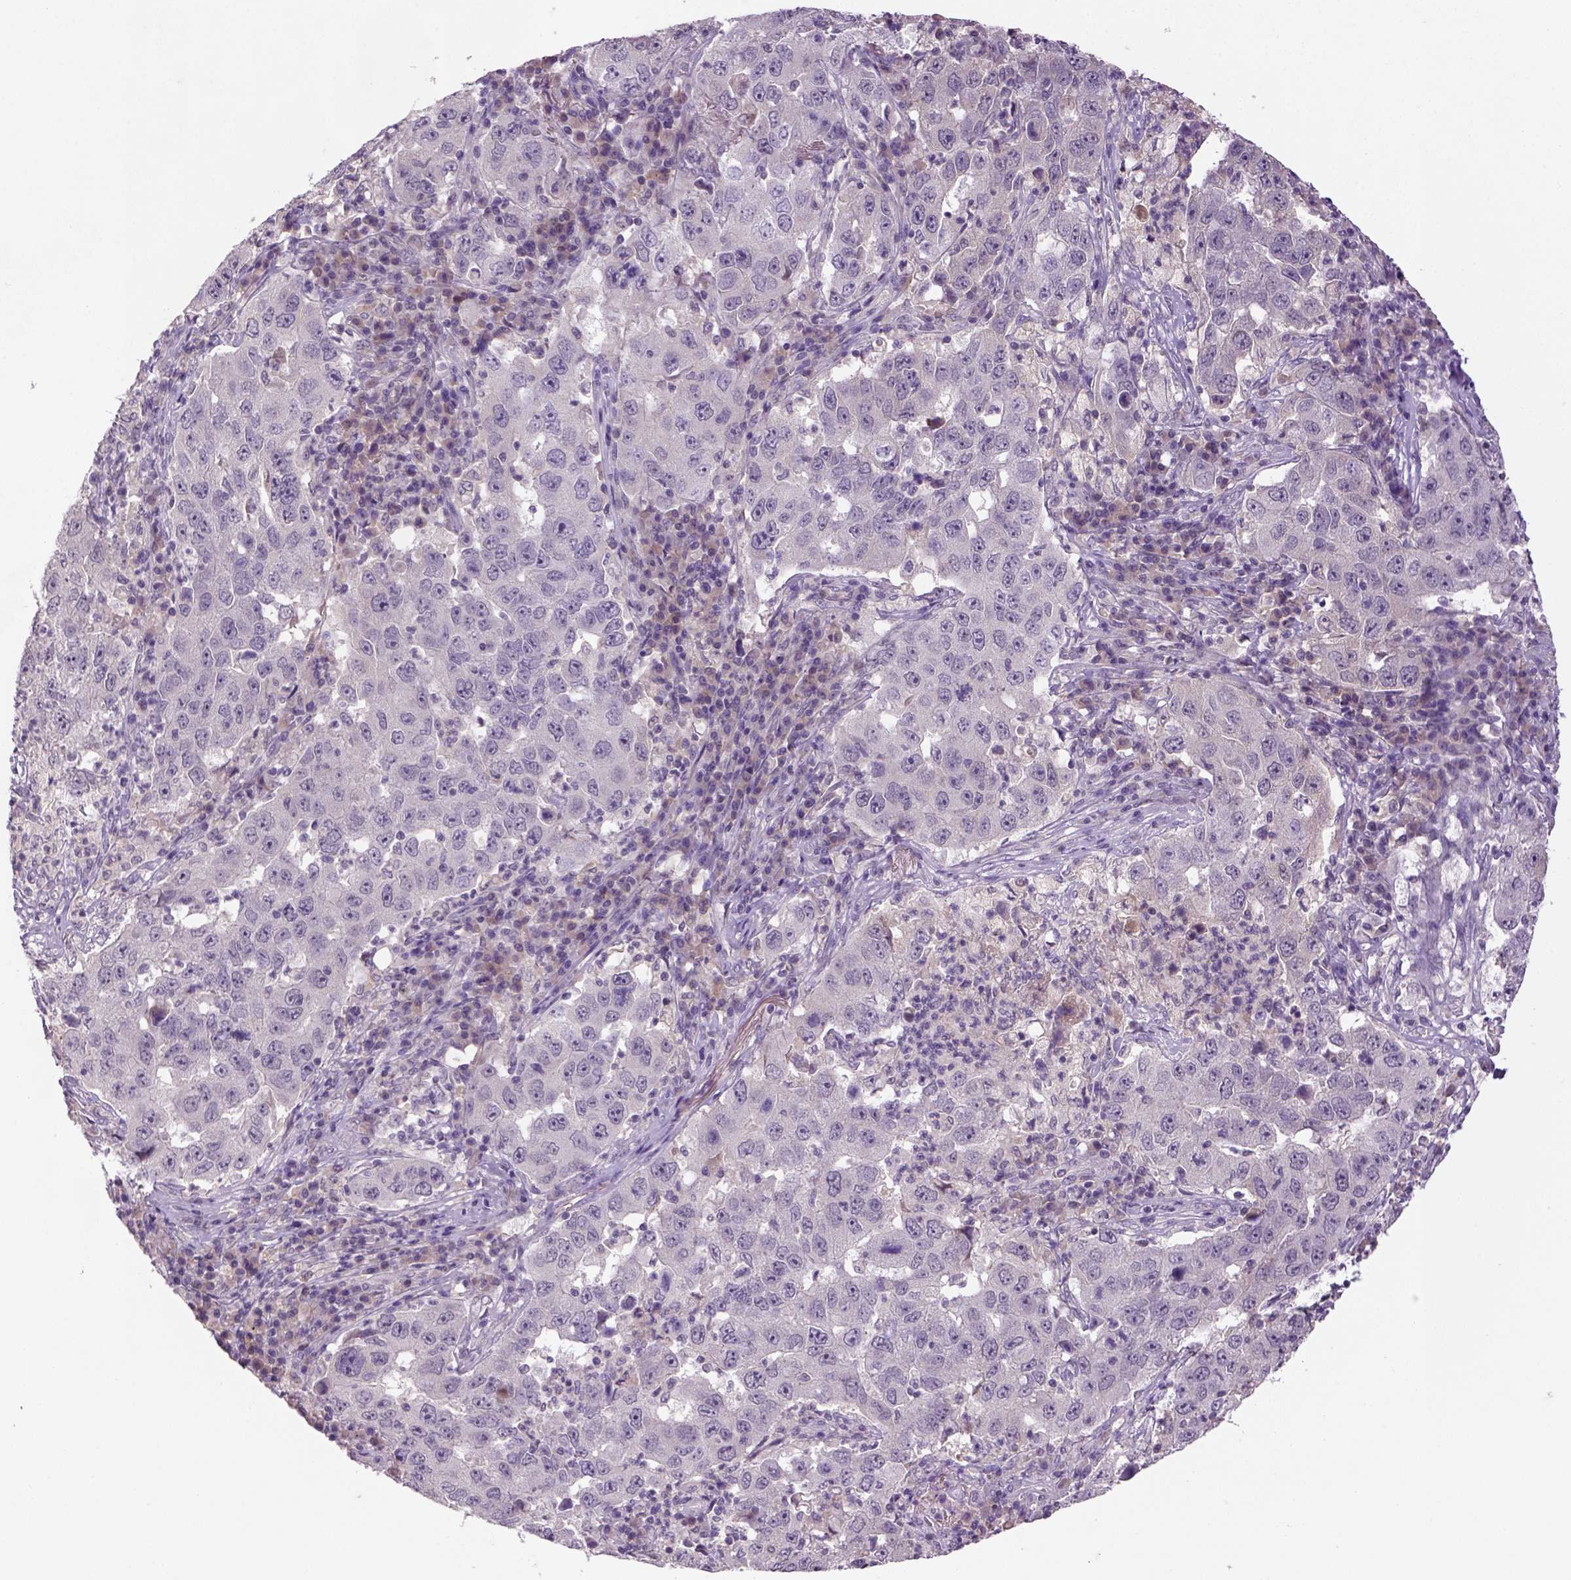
{"staining": {"intensity": "negative", "quantity": "none", "location": "none"}, "tissue": "lung cancer", "cell_type": "Tumor cells", "image_type": "cancer", "snomed": [{"axis": "morphology", "description": "Adenocarcinoma, NOS"}, {"axis": "topography", "description": "Lung"}], "caption": "Tumor cells show no significant expression in adenocarcinoma (lung).", "gene": "NLGN2", "patient": {"sex": "male", "age": 73}}